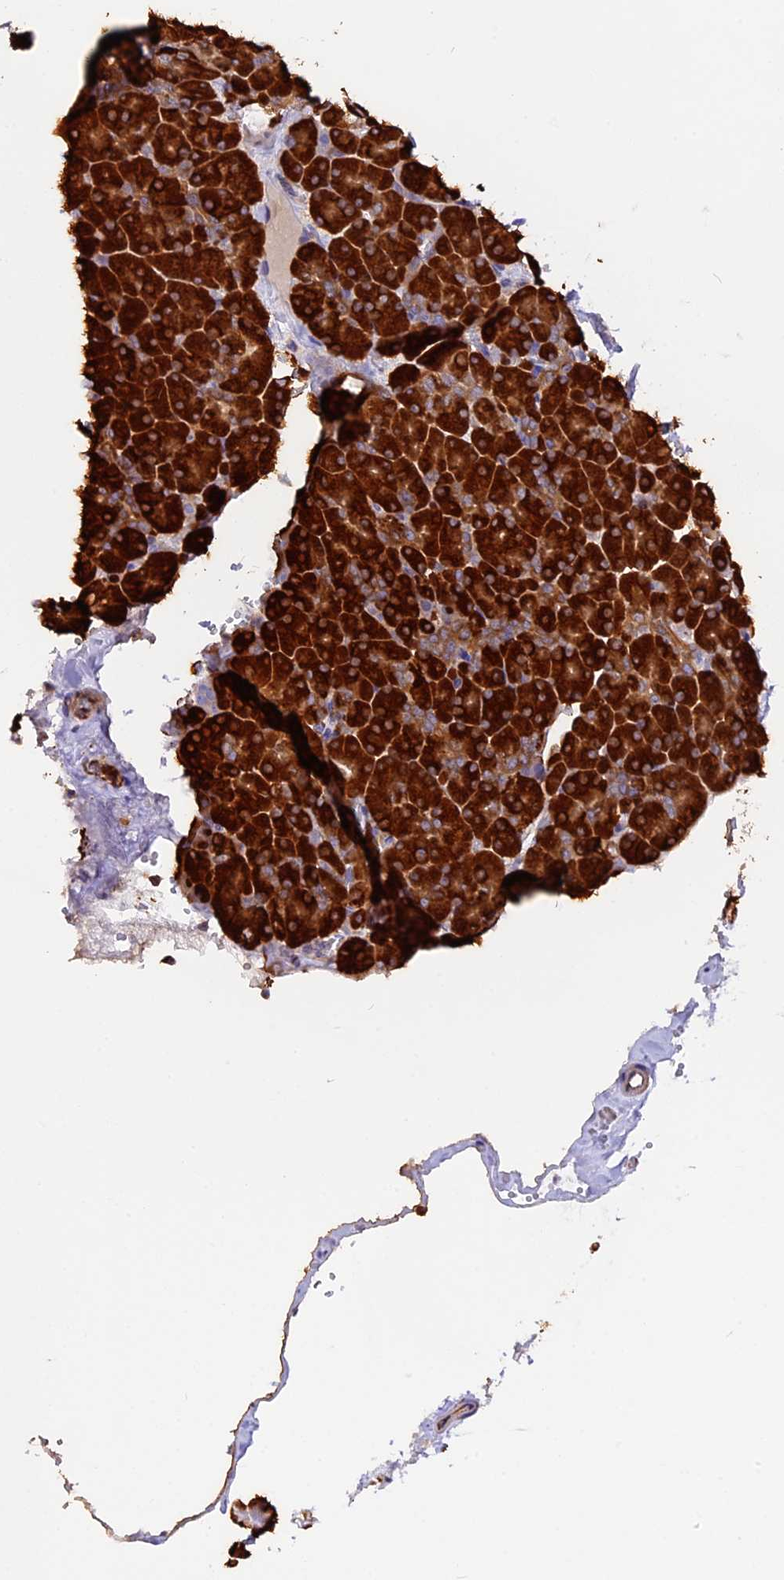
{"staining": {"intensity": "strong", "quantity": ">75%", "location": "cytoplasmic/membranous"}, "tissue": "pancreas", "cell_type": "Exocrine glandular cells", "image_type": "normal", "snomed": [{"axis": "morphology", "description": "Normal tissue, NOS"}, {"axis": "topography", "description": "Pancreas"}], "caption": "Pancreas stained with immunohistochemistry (IHC) demonstrates strong cytoplasmic/membranous expression in approximately >75% of exocrine glandular cells. (brown staining indicates protein expression, while blue staining denotes nuclei).", "gene": "GNPTAB", "patient": {"sex": "male", "age": 36}}